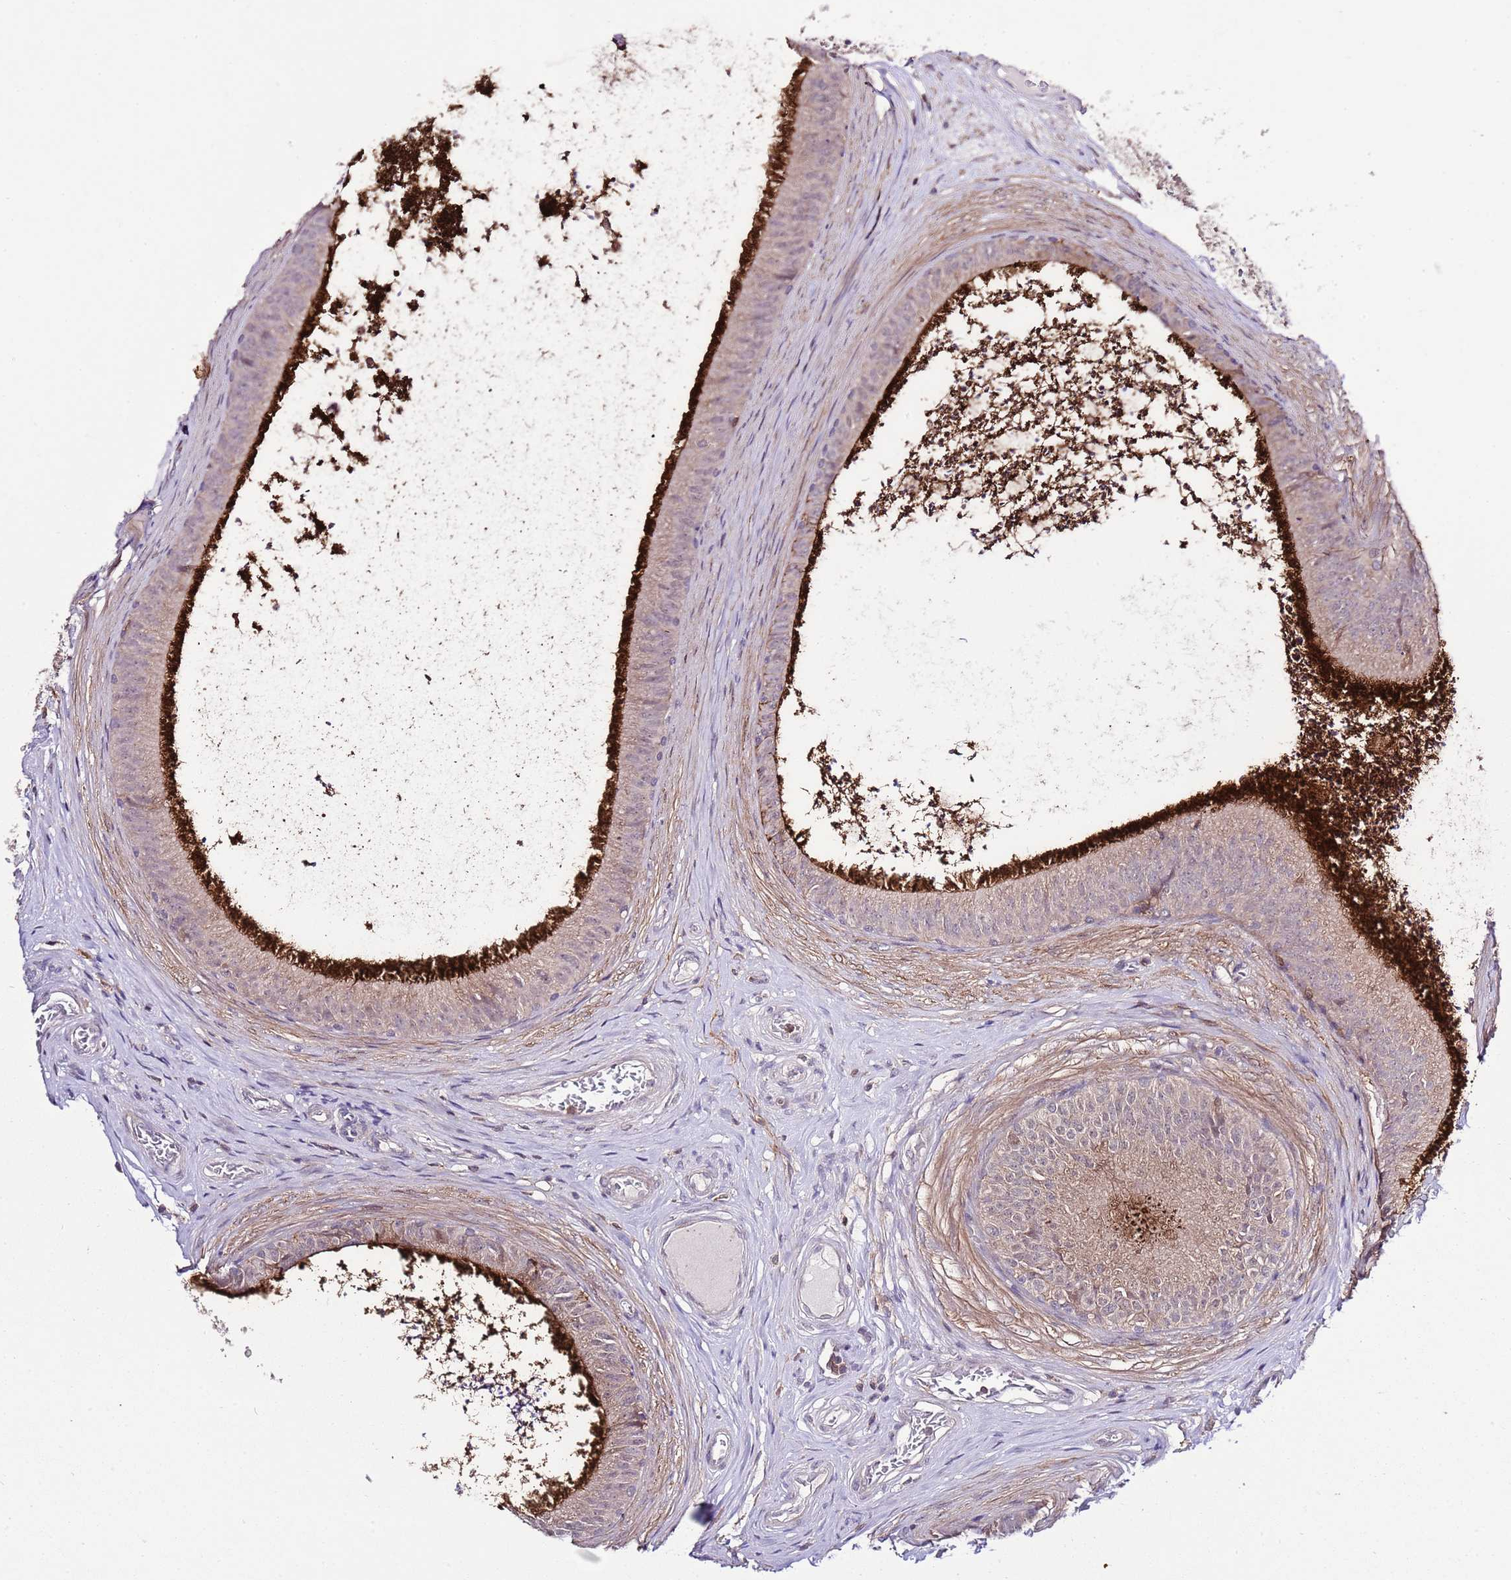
{"staining": {"intensity": "strong", "quantity": "25%-75%", "location": "cytoplasmic/membranous"}, "tissue": "epididymis", "cell_type": "Glandular cells", "image_type": "normal", "snomed": [{"axis": "morphology", "description": "Normal tissue, NOS"}, {"axis": "topography", "description": "Testis"}, {"axis": "topography", "description": "Epididymis"}], "caption": "IHC (DAB) staining of unremarkable human epididymis exhibits strong cytoplasmic/membranous protein positivity in about 25%-75% of glandular cells. The staining is performed using DAB (3,3'-diaminobenzidine) brown chromogen to label protein expression. The nuclei are counter-stained blue using hematoxylin.", "gene": "EFHD1", "patient": {"sex": "male", "age": 41}}